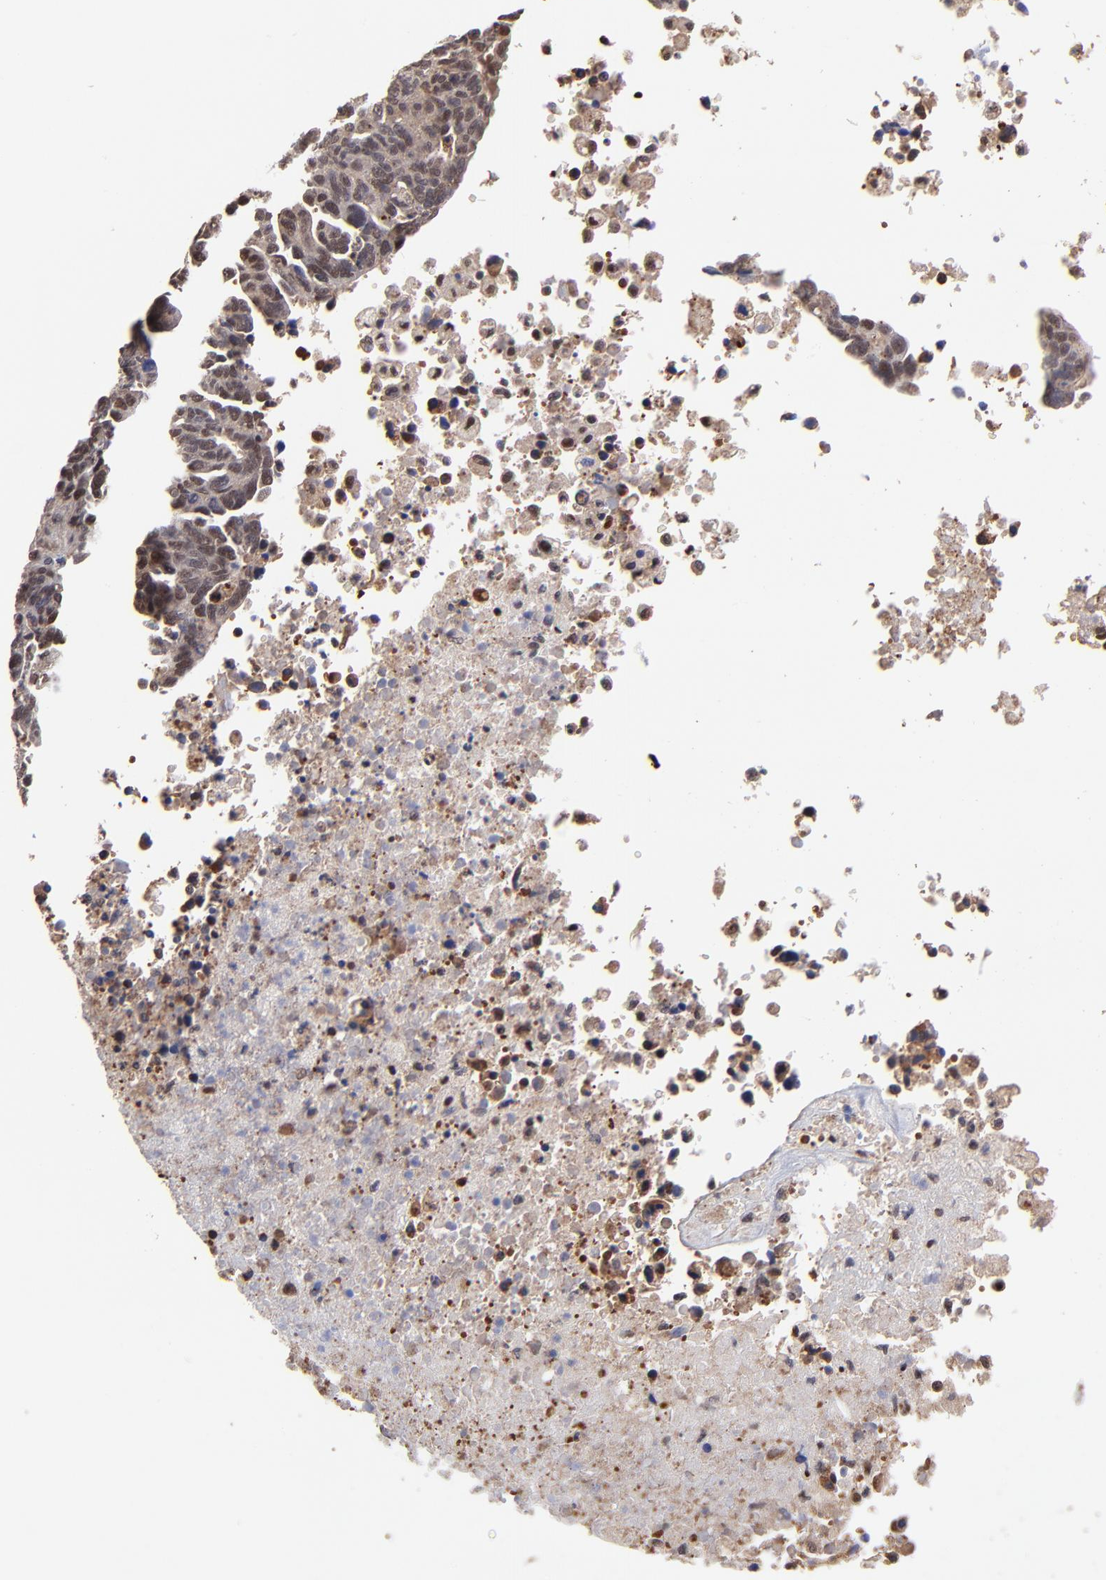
{"staining": {"intensity": "strong", "quantity": "25%-75%", "location": "nuclear"}, "tissue": "ovarian cancer", "cell_type": "Tumor cells", "image_type": "cancer", "snomed": [{"axis": "morphology", "description": "Carcinoma, endometroid"}, {"axis": "morphology", "description": "Cystadenocarcinoma, serous, NOS"}, {"axis": "topography", "description": "Ovary"}], "caption": "High-power microscopy captured an immunohistochemistry micrograph of ovarian cancer, revealing strong nuclear positivity in about 25%-75% of tumor cells. The protein is shown in brown color, while the nuclei are stained blue.", "gene": "PSMA6", "patient": {"sex": "female", "age": 45}}